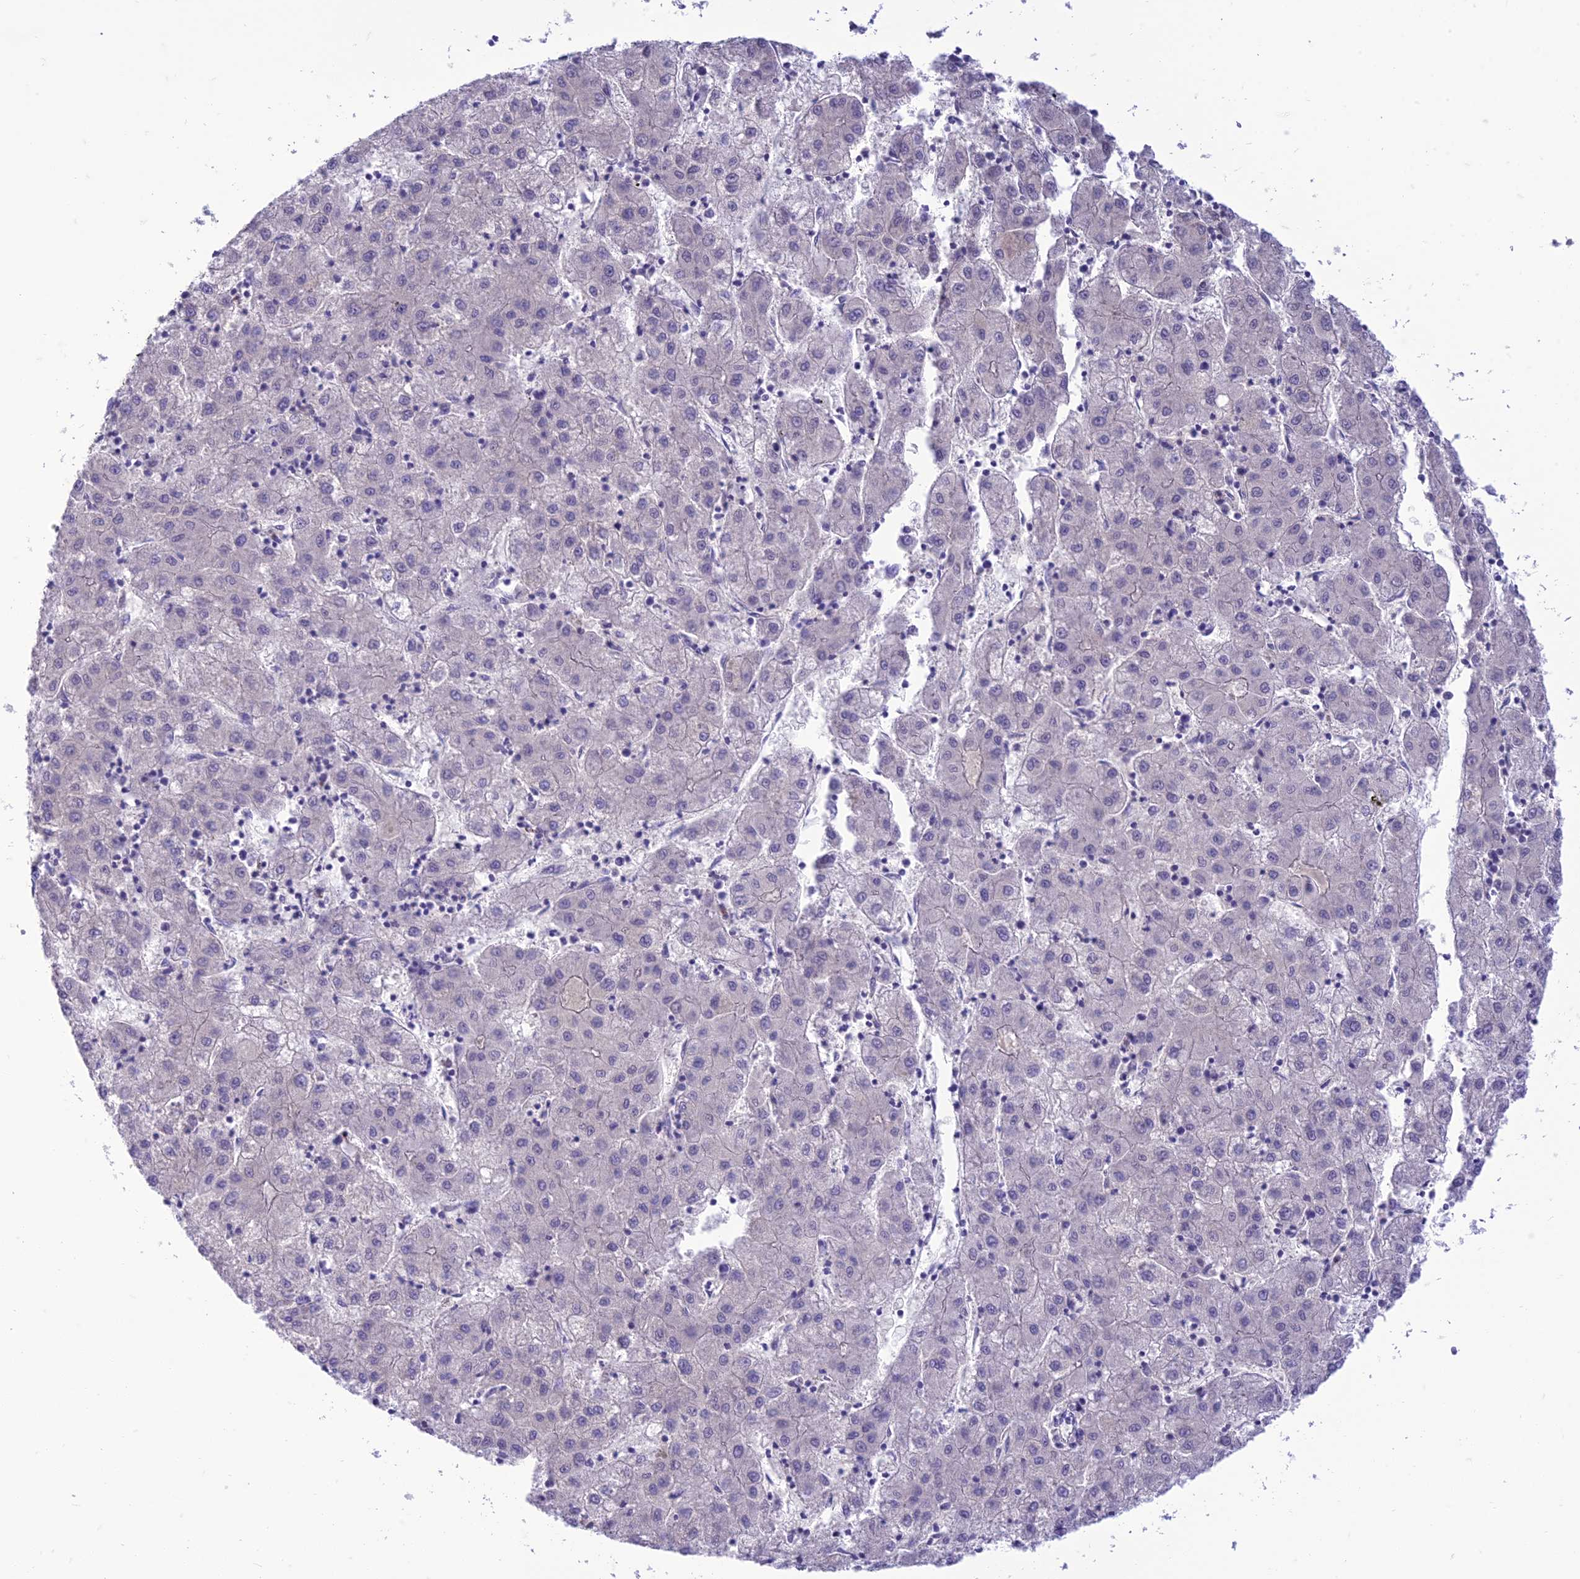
{"staining": {"intensity": "negative", "quantity": "none", "location": "none"}, "tissue": "liver cancer", "cell_type": "Tumor cells", "image_type": "cancer", "snomed": [{"axis": "morphology", "description": "Carcinoma, Hepatocellular, NOS"}, {"axis": "topography", "description": "Liver"}], "caption": "An immunohistochemistry histopathology image of liver hepatocellular carcinoma is shown. There is no staining in tumor cells of liver hepatocellular carcinoma.", "gene": "DHDH", "patient": {"sex": "male", "age": 72}}